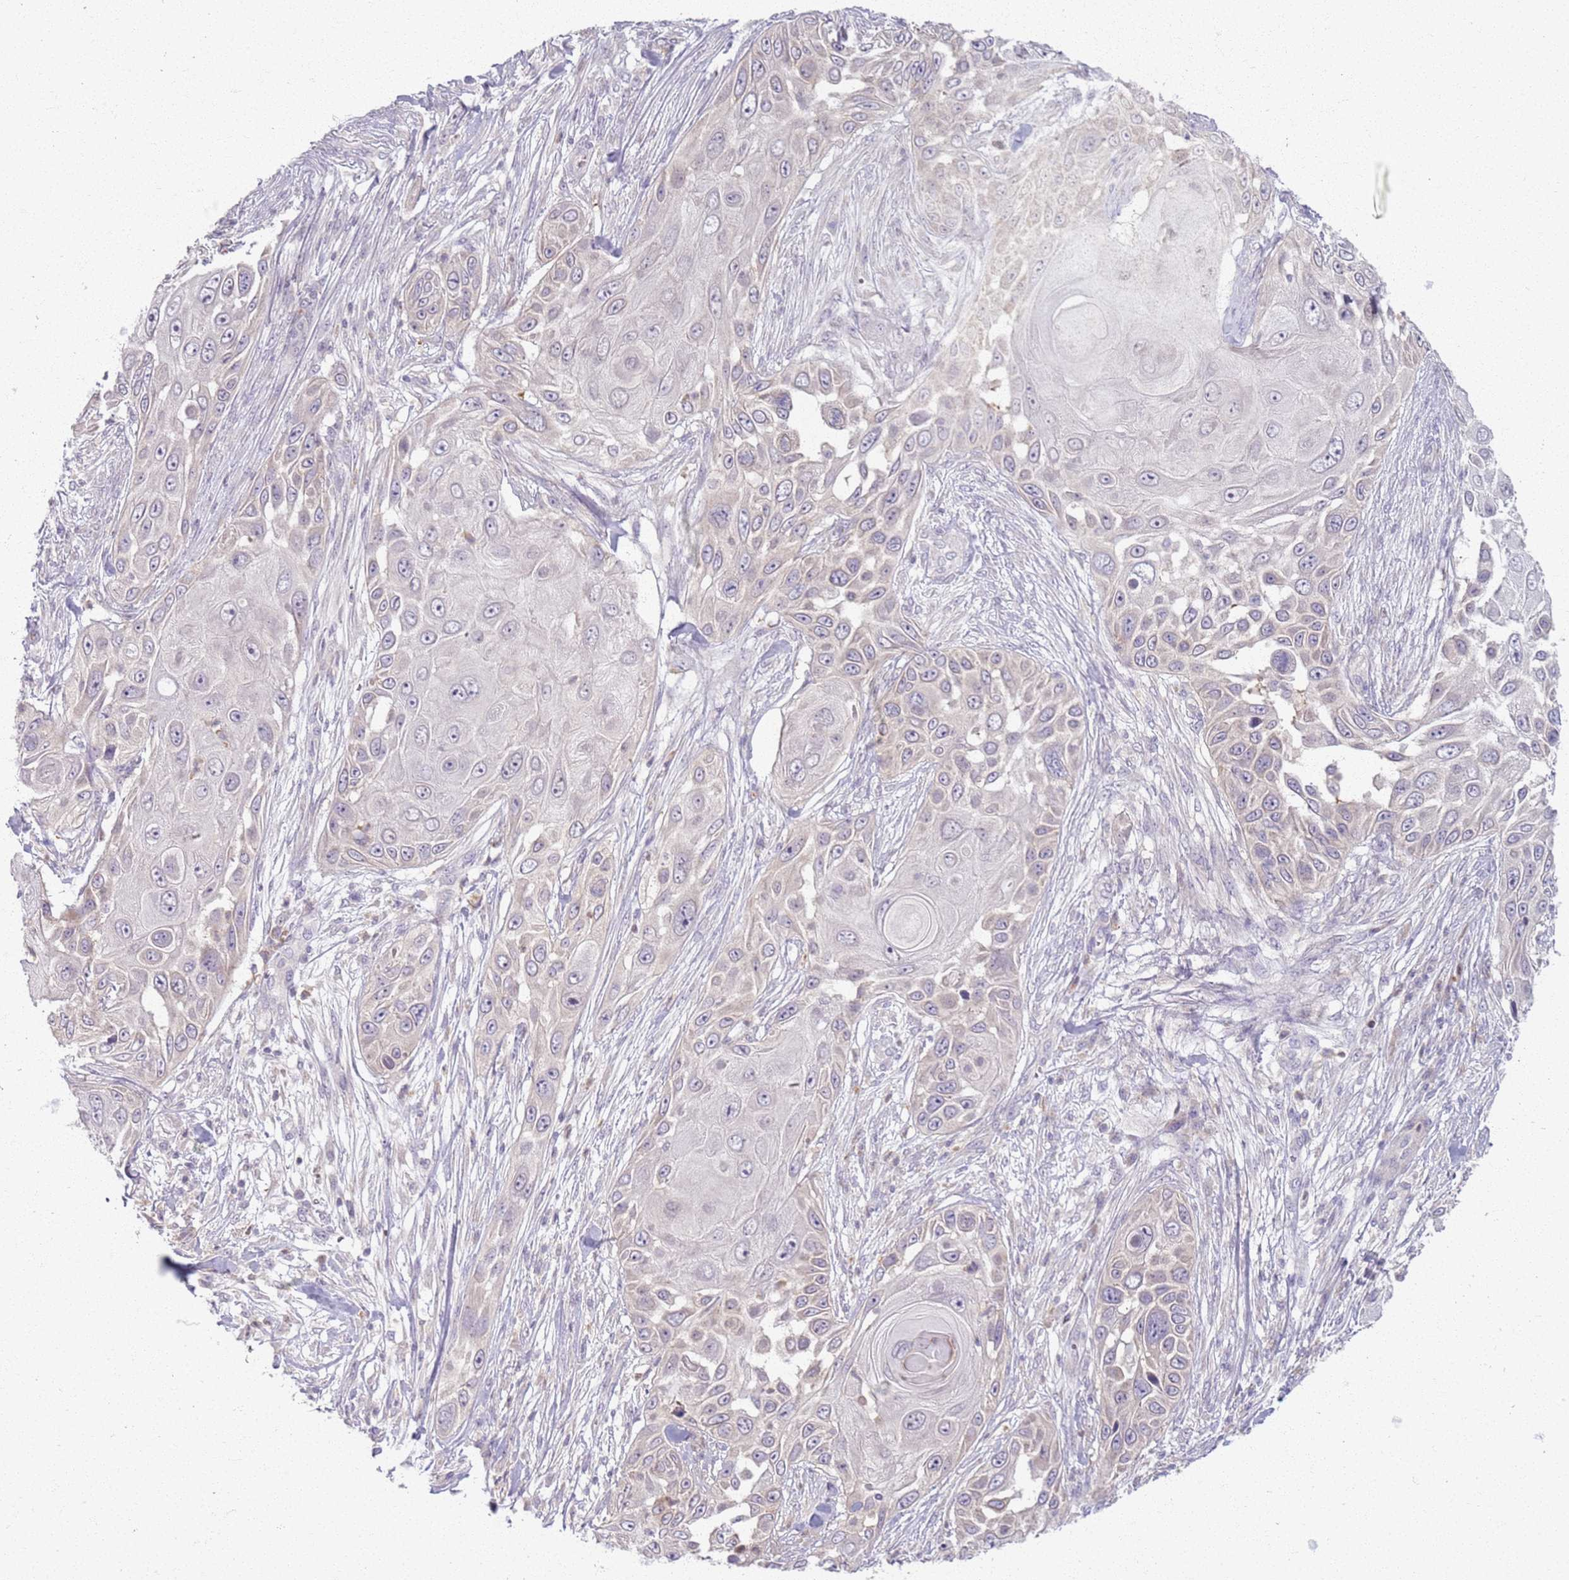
{"staining": {"intensity": "negative", "quantity": "none", "location": "none"}, "tissue": "skin cancer", "cell_type": "Tumor cells", "image_type": "cancer", "snomed": [{"axis": "morphology", "description": "Squamous cell carcinoma, NOS"}, {"axis": "topography", "description": "Skin"}], "caption": "Human skin cancer (squamous cell carcinoma) stained for a protein using immunohistochemistry (IHC) displays no expression in tumor cells.", "gene": "ZDHHC2", "patient": {"sex": "female", "age": 44}}